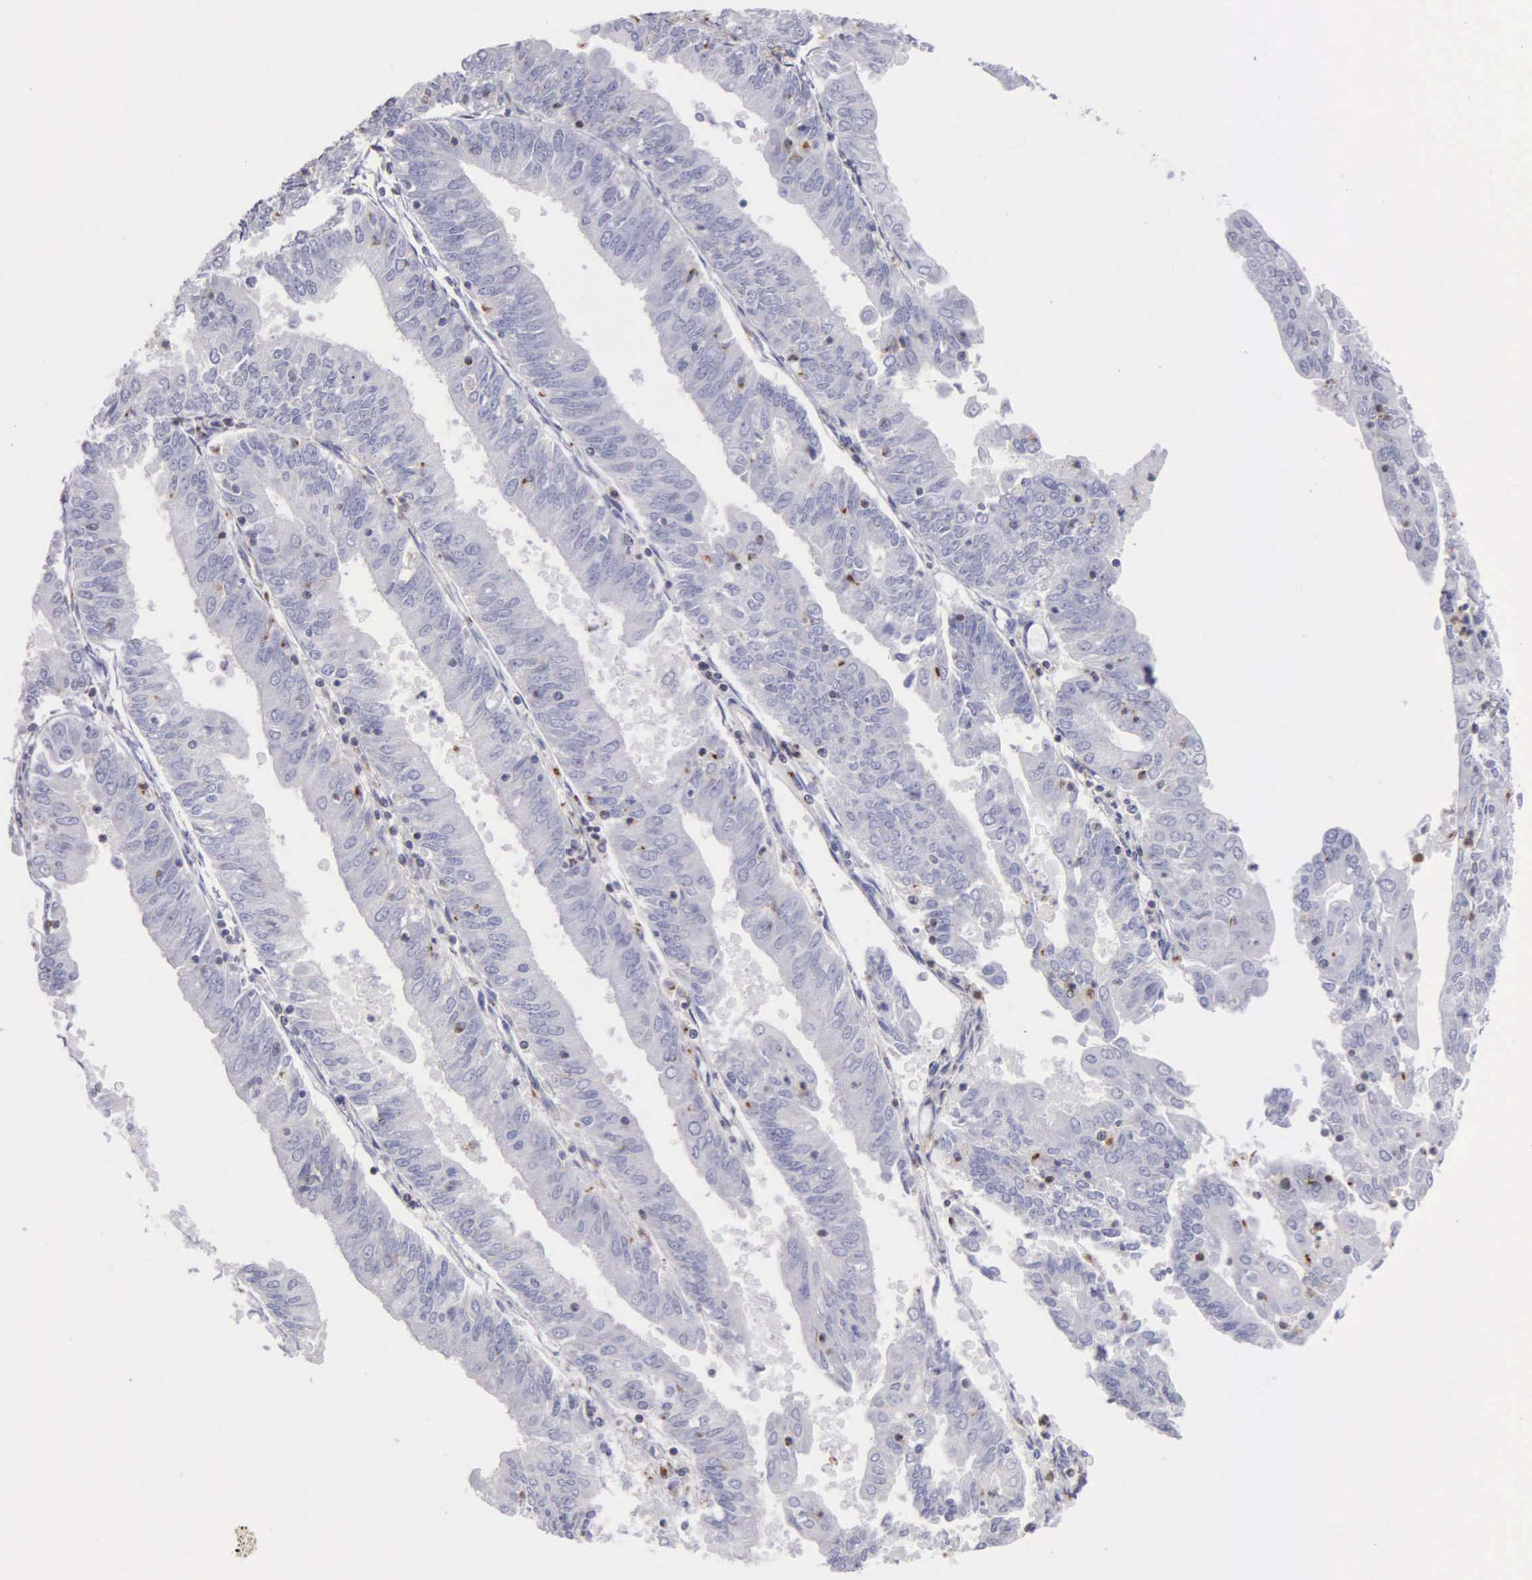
{"staining": {"intensity": "negative", "quantity": "none", "location": "none"}, "tissue": "endometrial cancer", "cell_type": "Tumor cells", "image_type": "cancer", "snomed": [{"axis": "morphology", "description": "Adenocarcinoma, NOS"}, {"axis": "topography", "description": "Endometrium"}], "caption": "The IHC image has no significant staining in tumor cells of endometrial adenocarcinoma tissue.", "gene": "SRGN", "patient": {"sex": "female", "age": 79}}